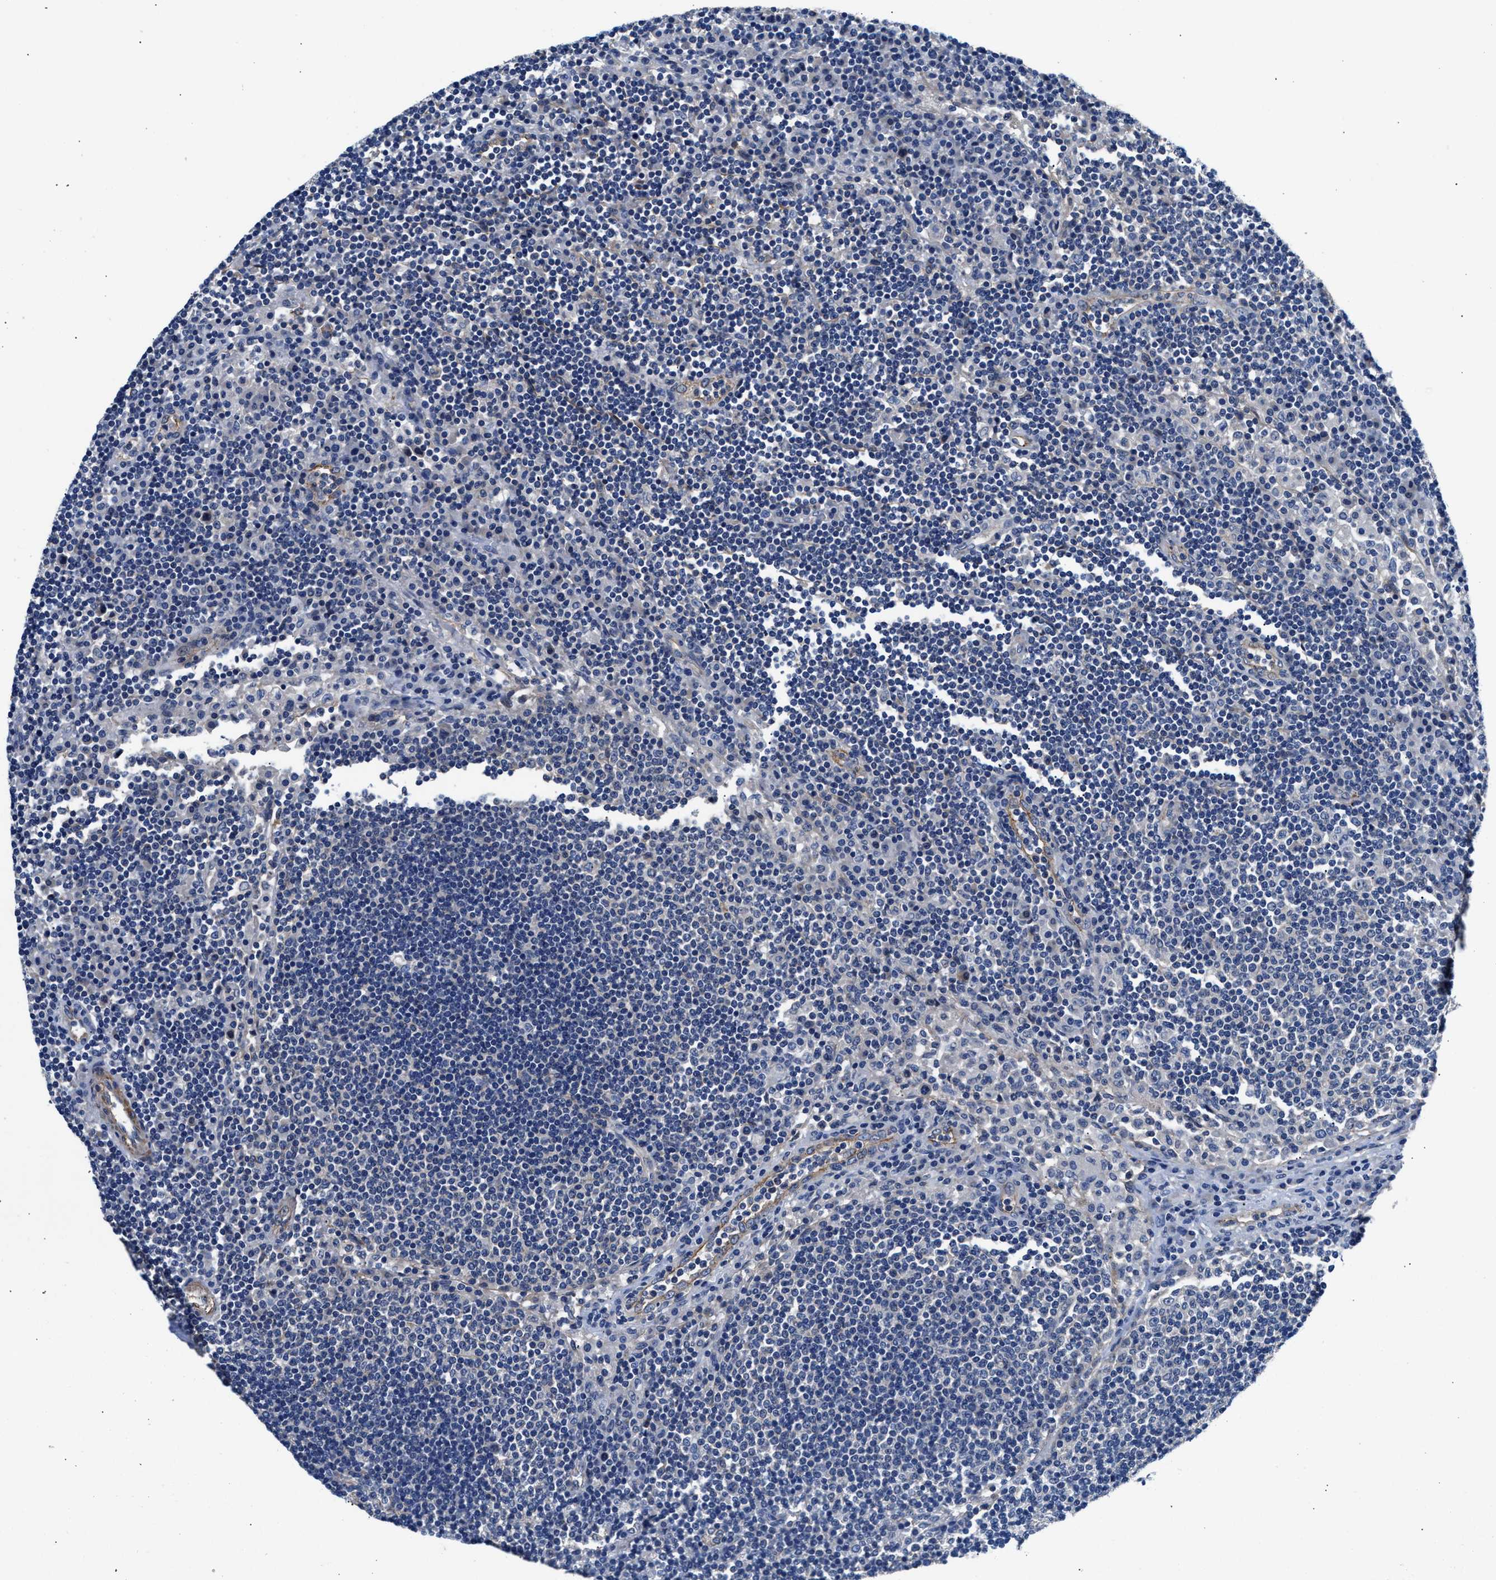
{"staining": {"intensity": "negative", "quantity": "none", "location": "none"}, "tissue": "lymph node", "cell_type": "Germinal center cells", "image_type": "normal", "snomed": [{"axis": "morphology", "description": "Normal tissue, NOS"}, {"axis": "topography", "description": "Lymph node"}], "caption": "Immunohistochemistry (IHC) photomicrograph of unremarkable lymph node: lymph node stained with DAB (3,3'-diaminobenzidine) shows no significant protein positivity in germinal center cells.", "gene": "PARG", "patient": {"sex": "female", "age": 53}}